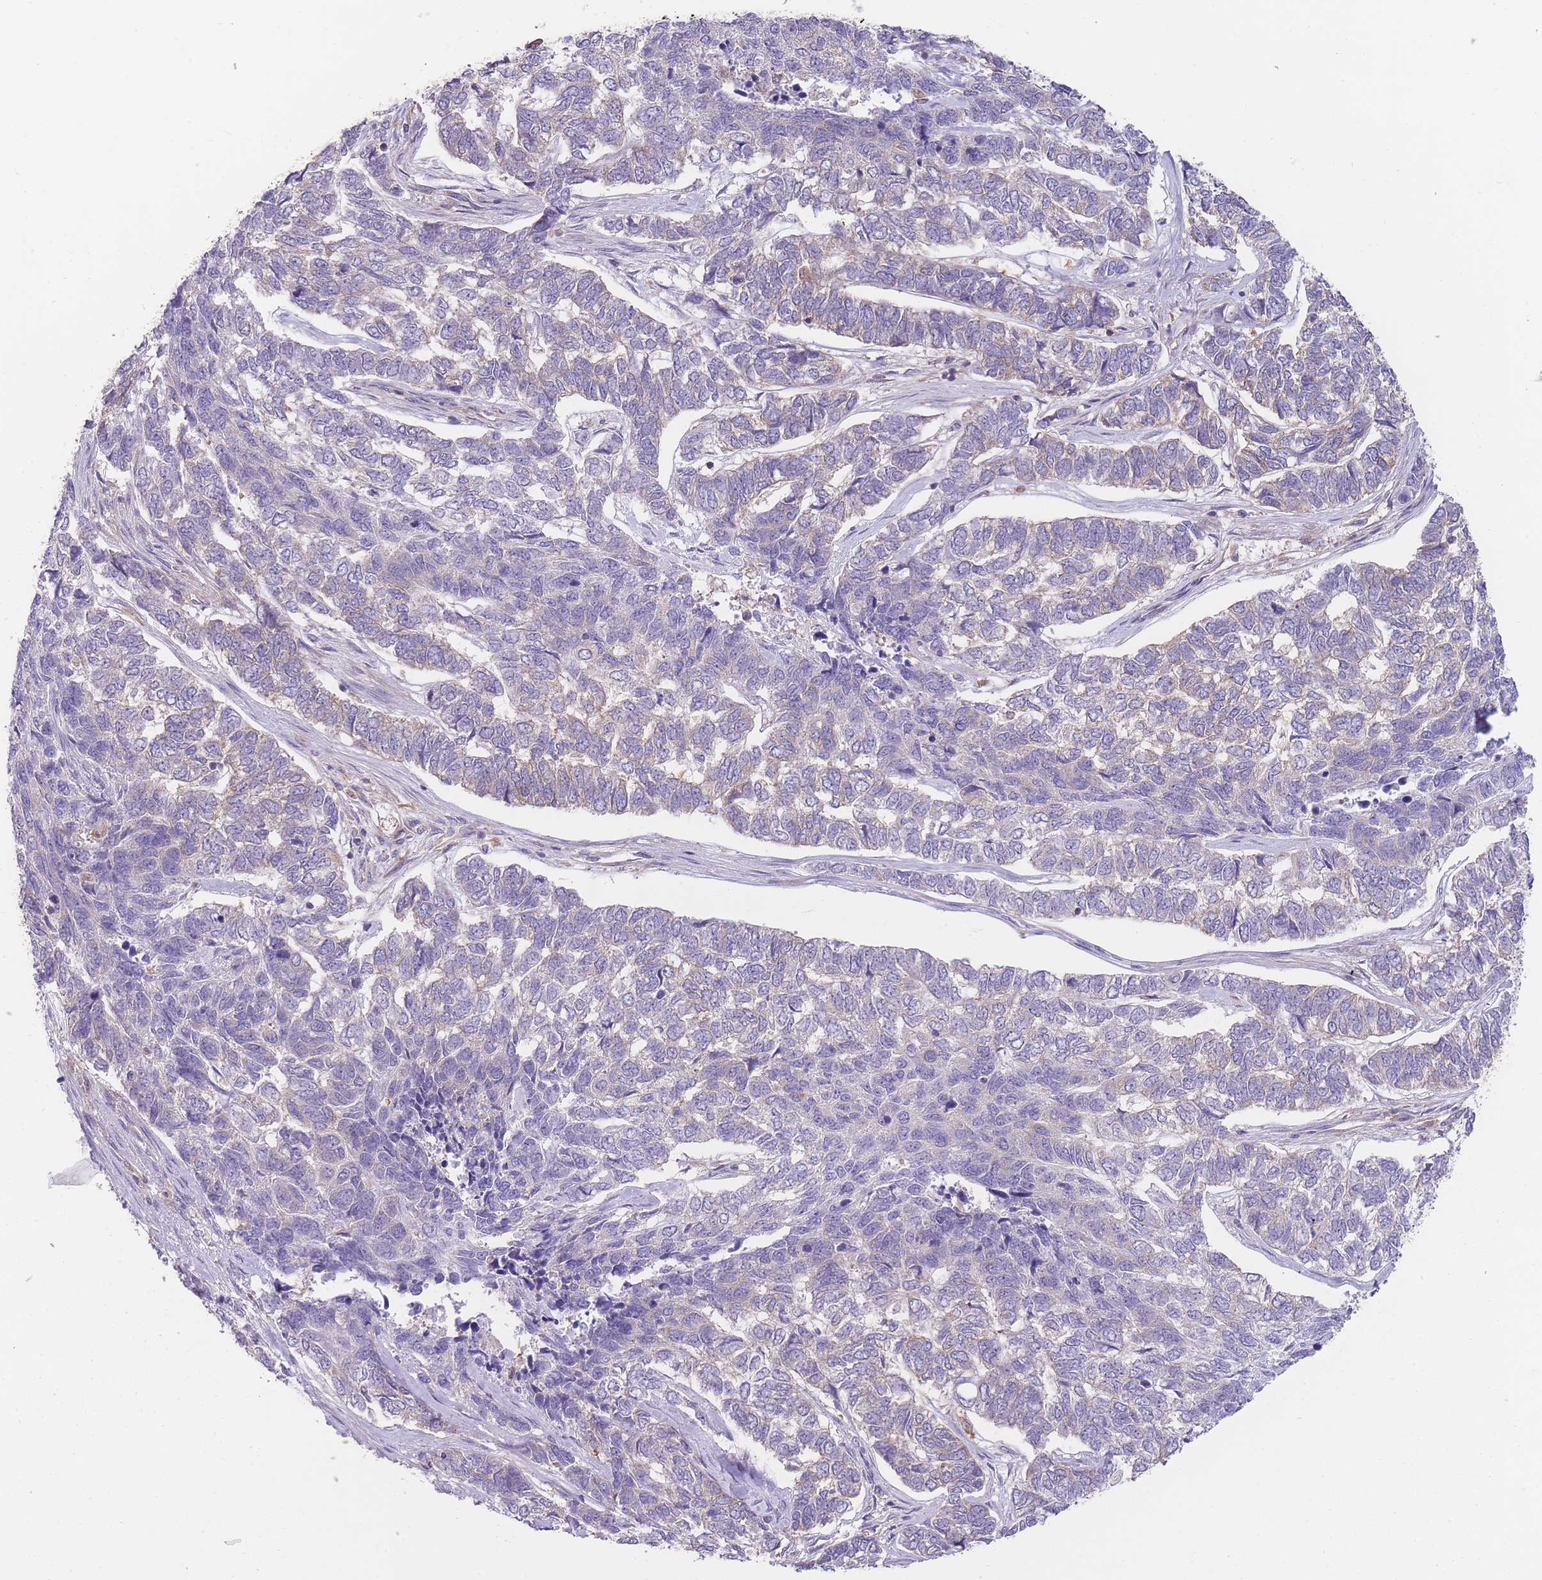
{"staining": {"intensity": "negative", "quantity": "none", "location": "none"}, "tissue": "skin cancer", "cell_type": "Tumor cells", "image_type": "cancer", "snomed": [{"axis": "morphology", "description": "Basal cell carcinoma"}, {"axis": "topography", "description": "Skin"}], "caption": "Tumor cells are negative for protein expression in human basal cell carcinoma (skin).", "gene": "PRKAR1A", "patient": {"sex": "female", "age": 65}}